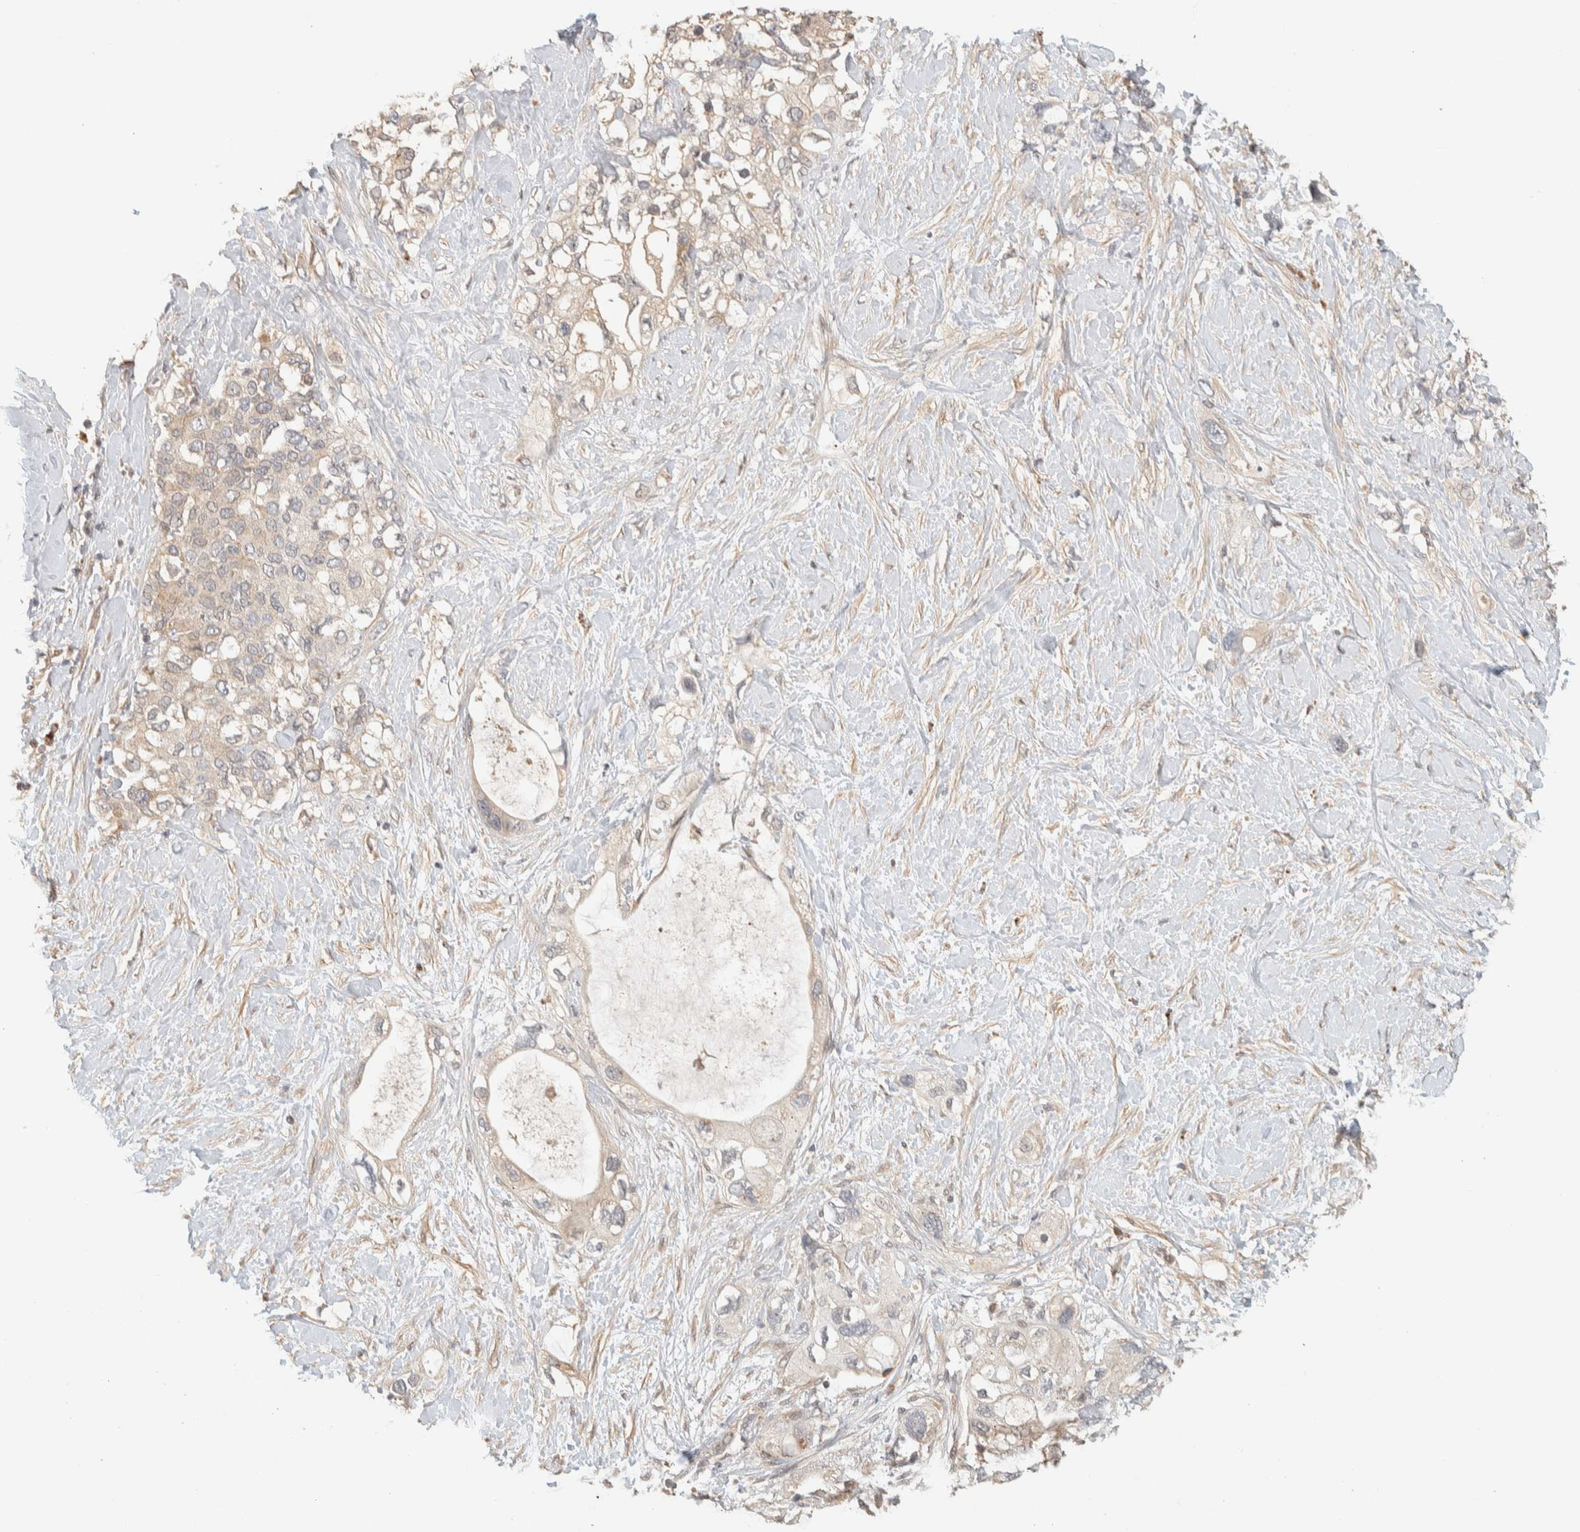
{"staining": {"intensity": "weak", "quantity": "25%-75%", "location": "cytoplasmic/membranous"}, "tissue": "pancreatic cancer", "cell_type": "Tumor cells", "image_type": "cancer", "snomed": [{"axis": "morphology", "description": "Adenocarcinoma, NOS"}, {"axis": "topography", "description": "Pancreas"}], "caption": "Pancreatic cancer (adenocarcinoma) stained with a brown dye exhibits weak cytoplasmic/membranous positive staining in approximately 25%-75% of tumor cells.", "gene": "ITPA", "patient": {"sex": "female", "age": 56}}